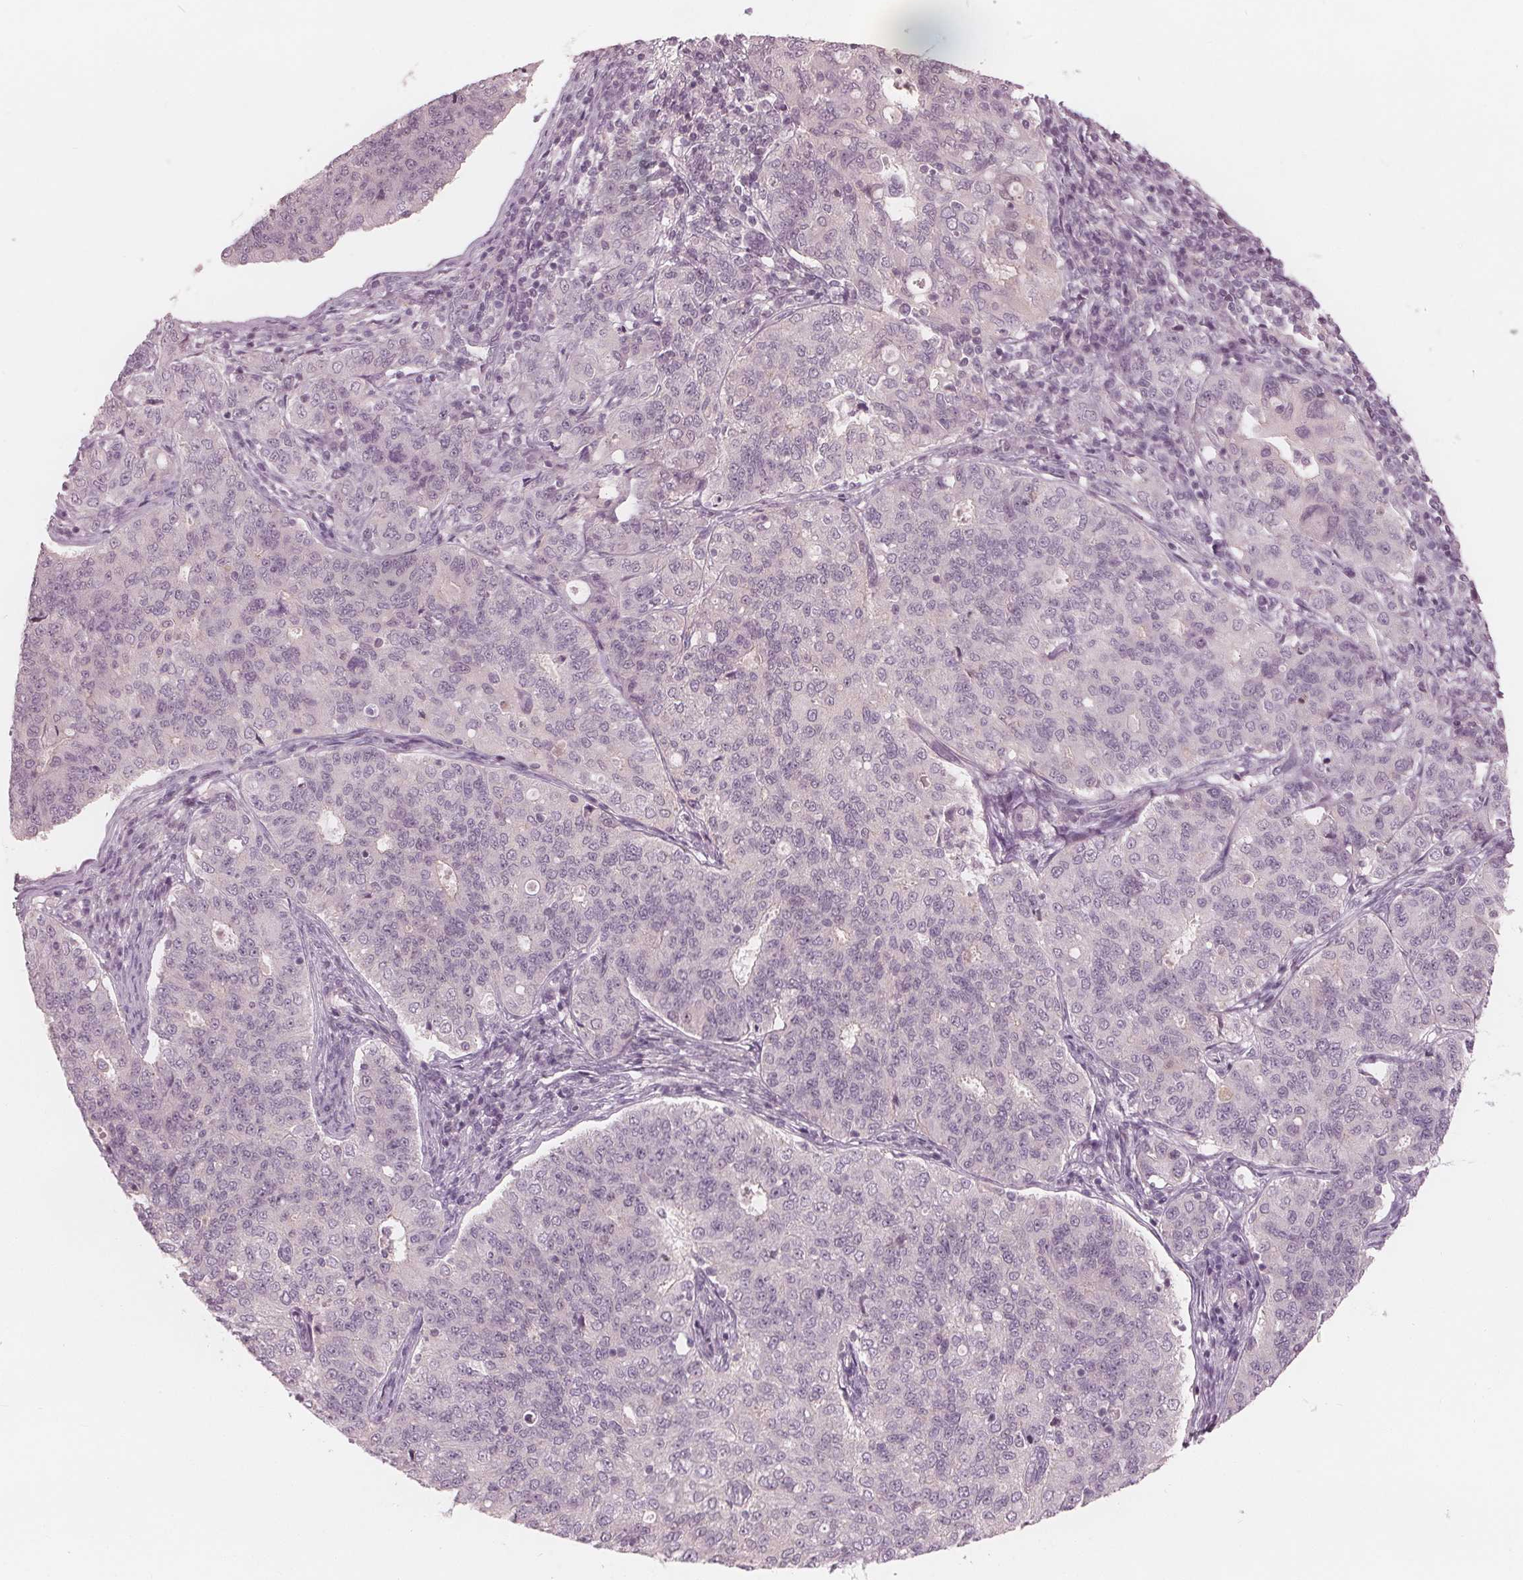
{"staining": {"intensity": "negative", "quantity": "none", "location": "none"}, "tissue": "endometrial cancer", "cell_type": "Tumor cells", "image_type": "cancer", "snomed": [{"axis": "morphology", "description": "Adenocarcinoma, NOS"}, {"axis": "topography", "description": "Endometrium"}], "caption": "This is a histopathology image of immunohistochemistry (IHC) staining of endometrial cancer, which shows no staining in tumor cells.", "gene": "SAT2", "patient": {"sex": "female", "age": 43}}